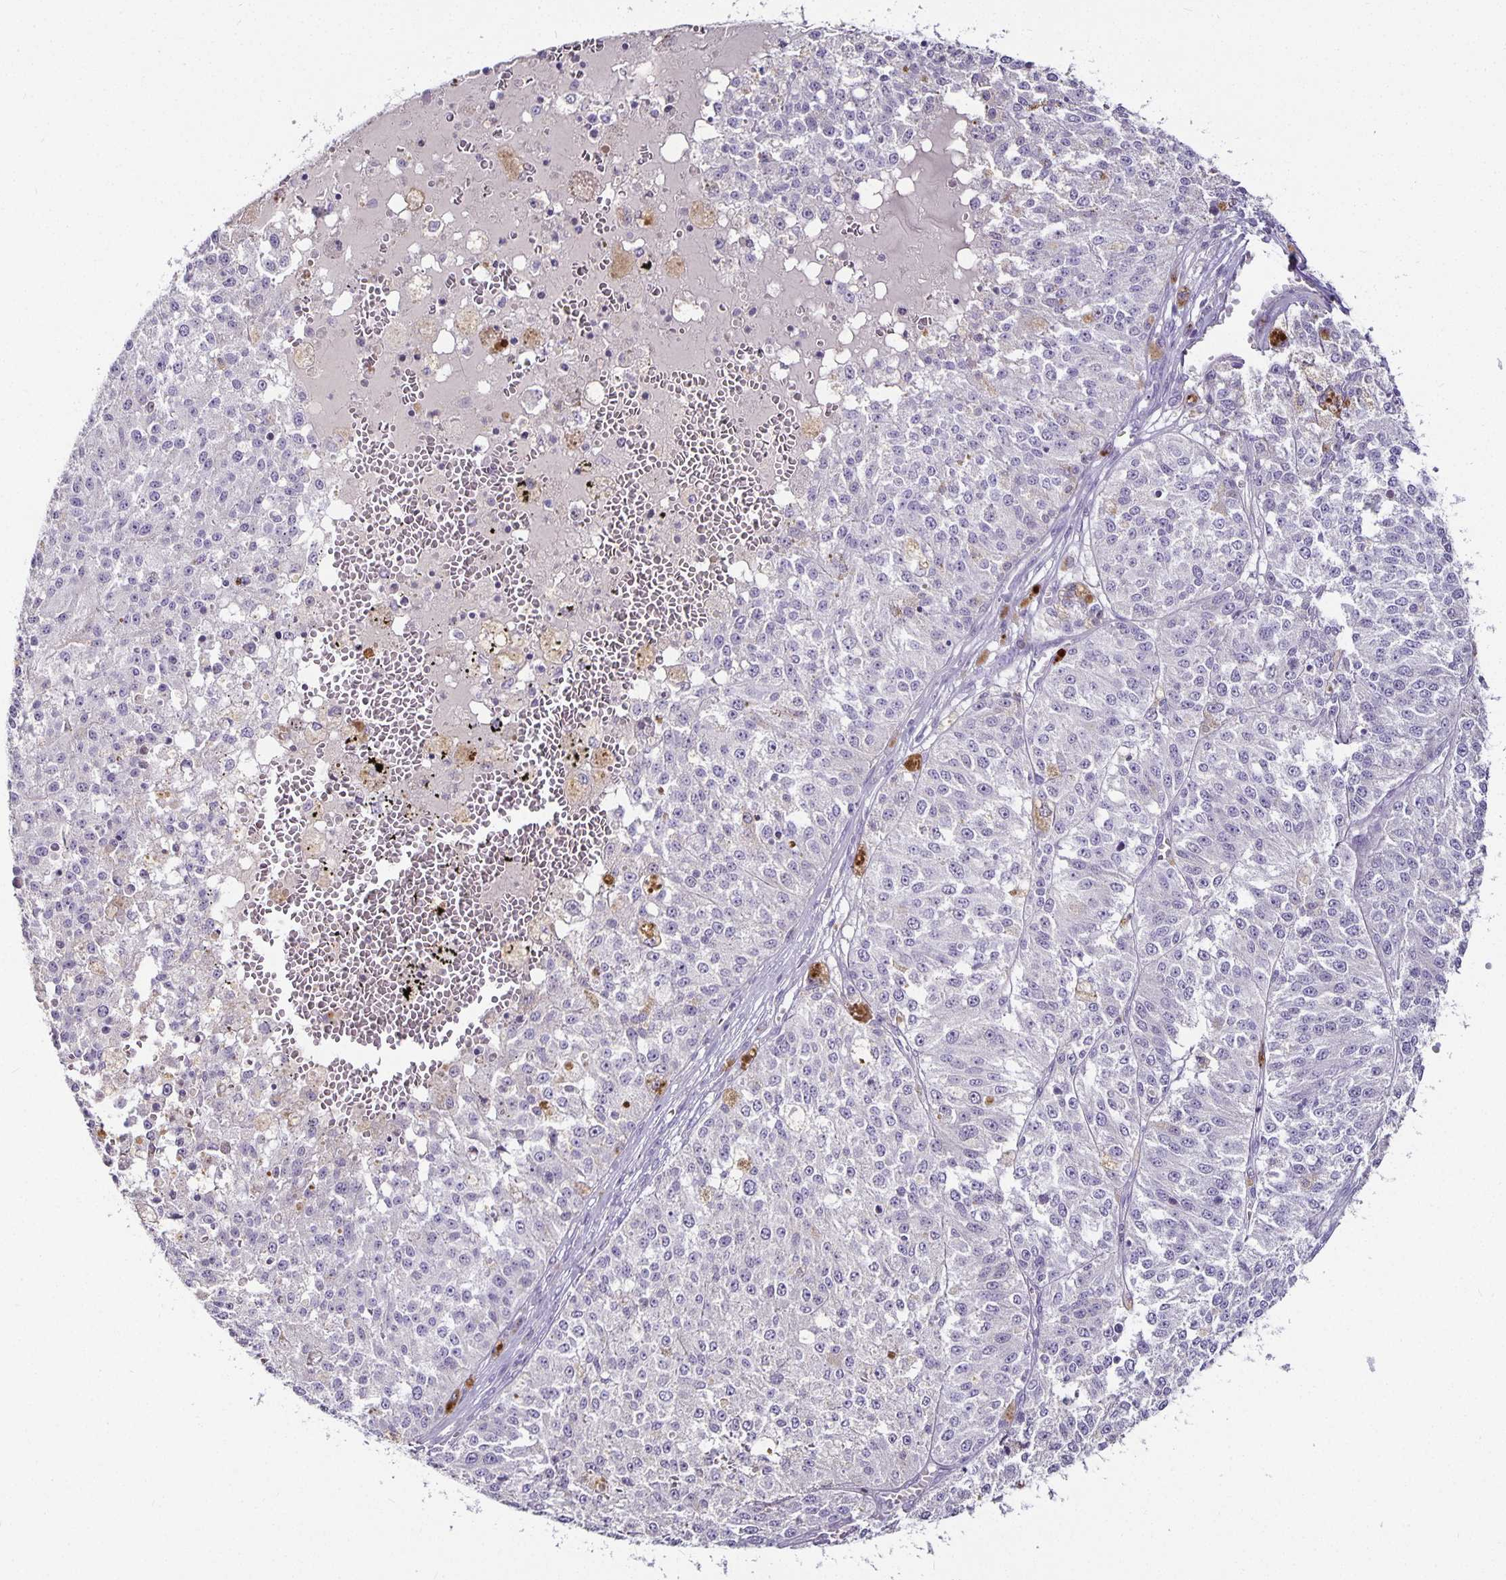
{"staining": {"intensity": "negative", "quantity": "none", "location": "none"}, "tissue": "melanoma", "cell_type": "Tumor cells", "image_type": "cancer", "snomed": [{"axis": "morphology", "description": "Malignant melanoma, Metastatic site"}, {"axis": "topography", "description": "Lymph node"}], "caption": "A photomicrograph of human melanoma is negative for staining in tumor cells.", "gene": "CA12", "patient": {"sex": "female", "age": 64}}